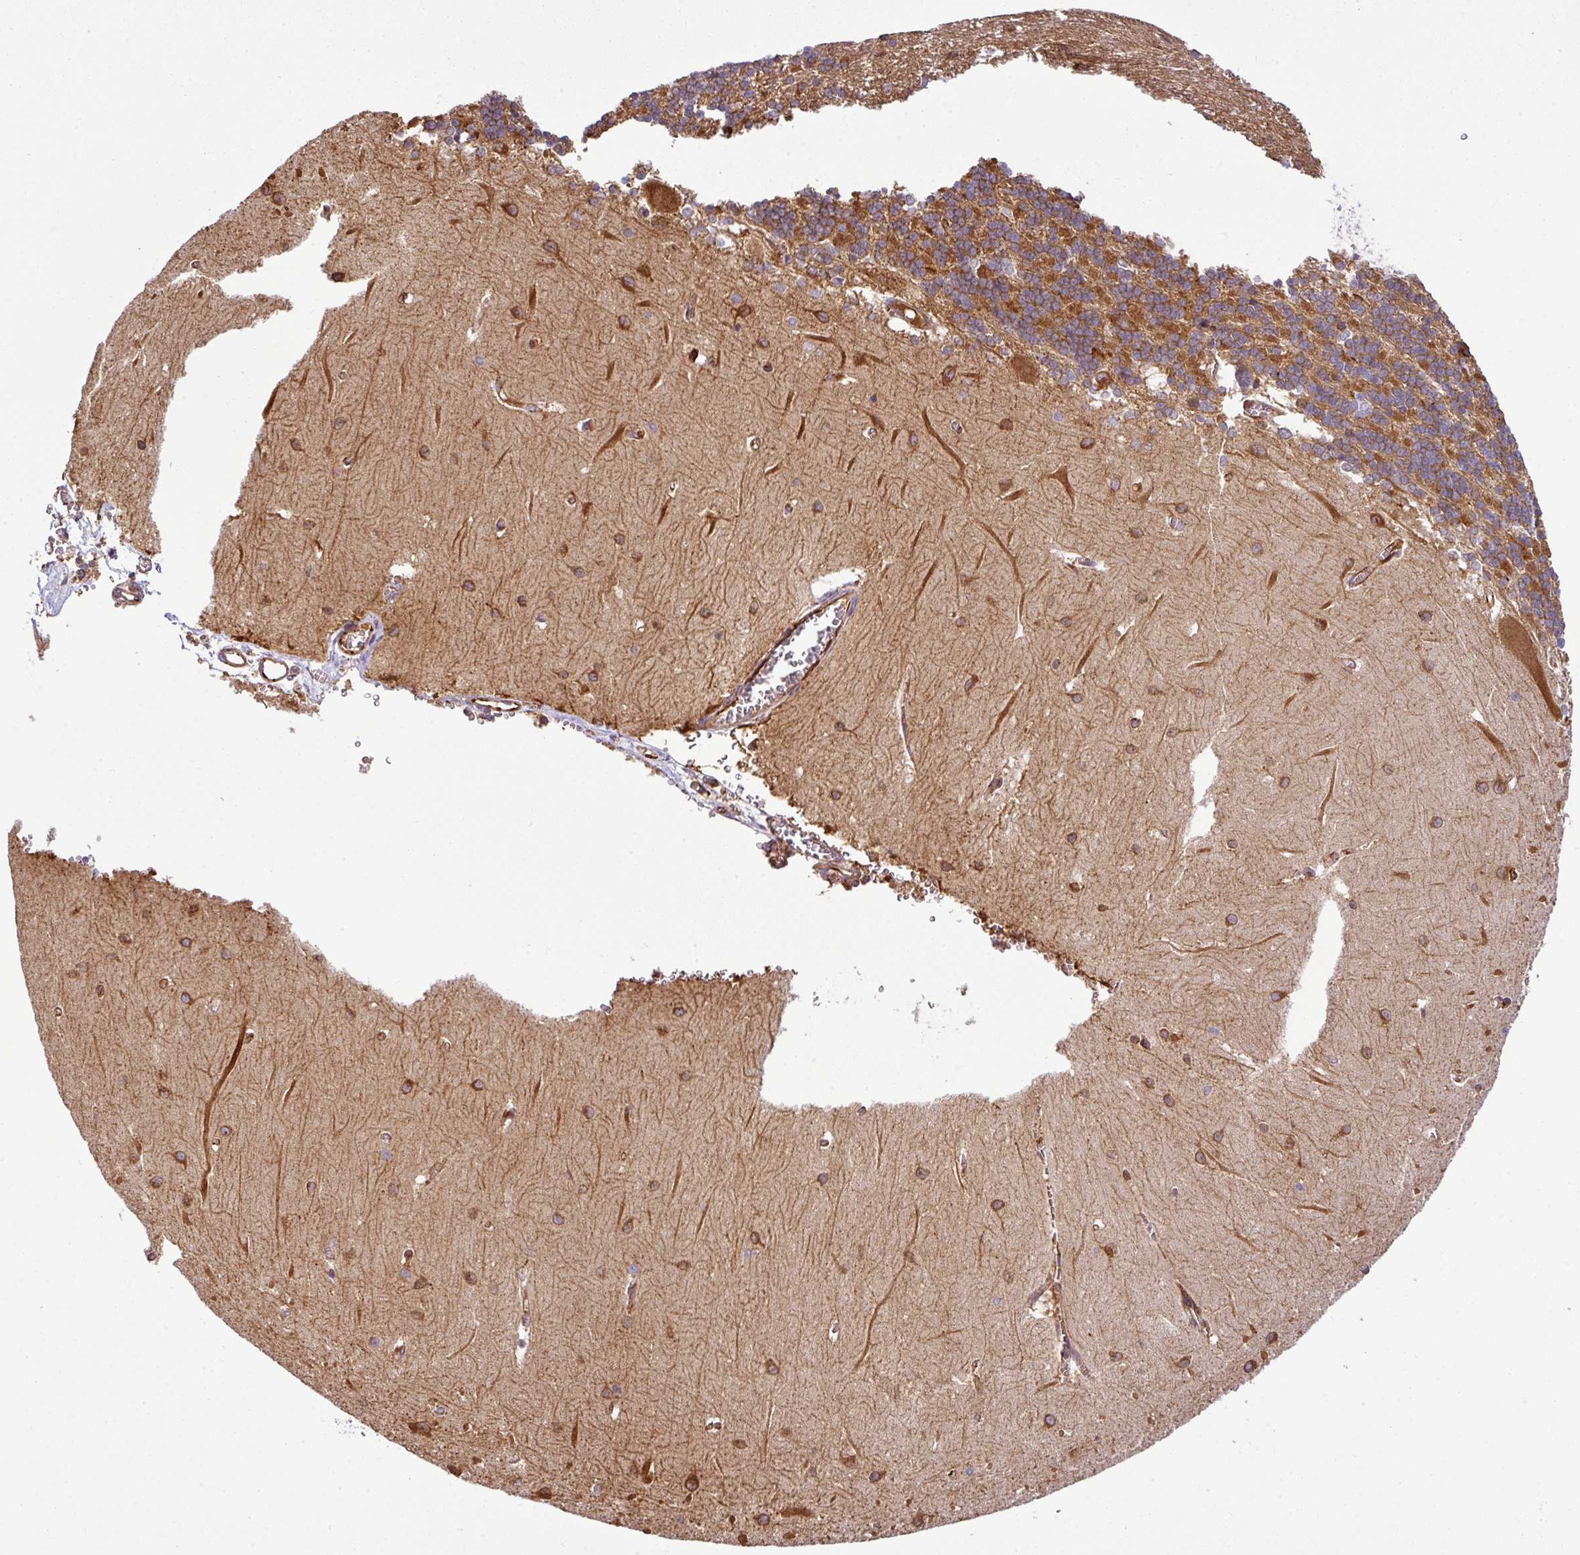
{"staining": {"intensity": "strong", "quantity": ">75%", "location": "cytoplasmic/membranous"}, "tissue": "cerebellum", "cell_type": "Cells in granular layer", "image_type": "normal", "snomed": [{"axis": "morphology", "description": "Normal tissue, NOS"}, {"axis": "topography", "description": "Cerebellum"}], "caption": "Strong cytoplasmic/membranous staining is appreciated in about >75% of cells in granular layer in normal cerebellum. (DAB (3,3'-diaminobenzidine) = brown stain, brightfield microscopy at high magnification).", "gene": "PRELID3B", "patient": {"sex": "male", "age": 37}}